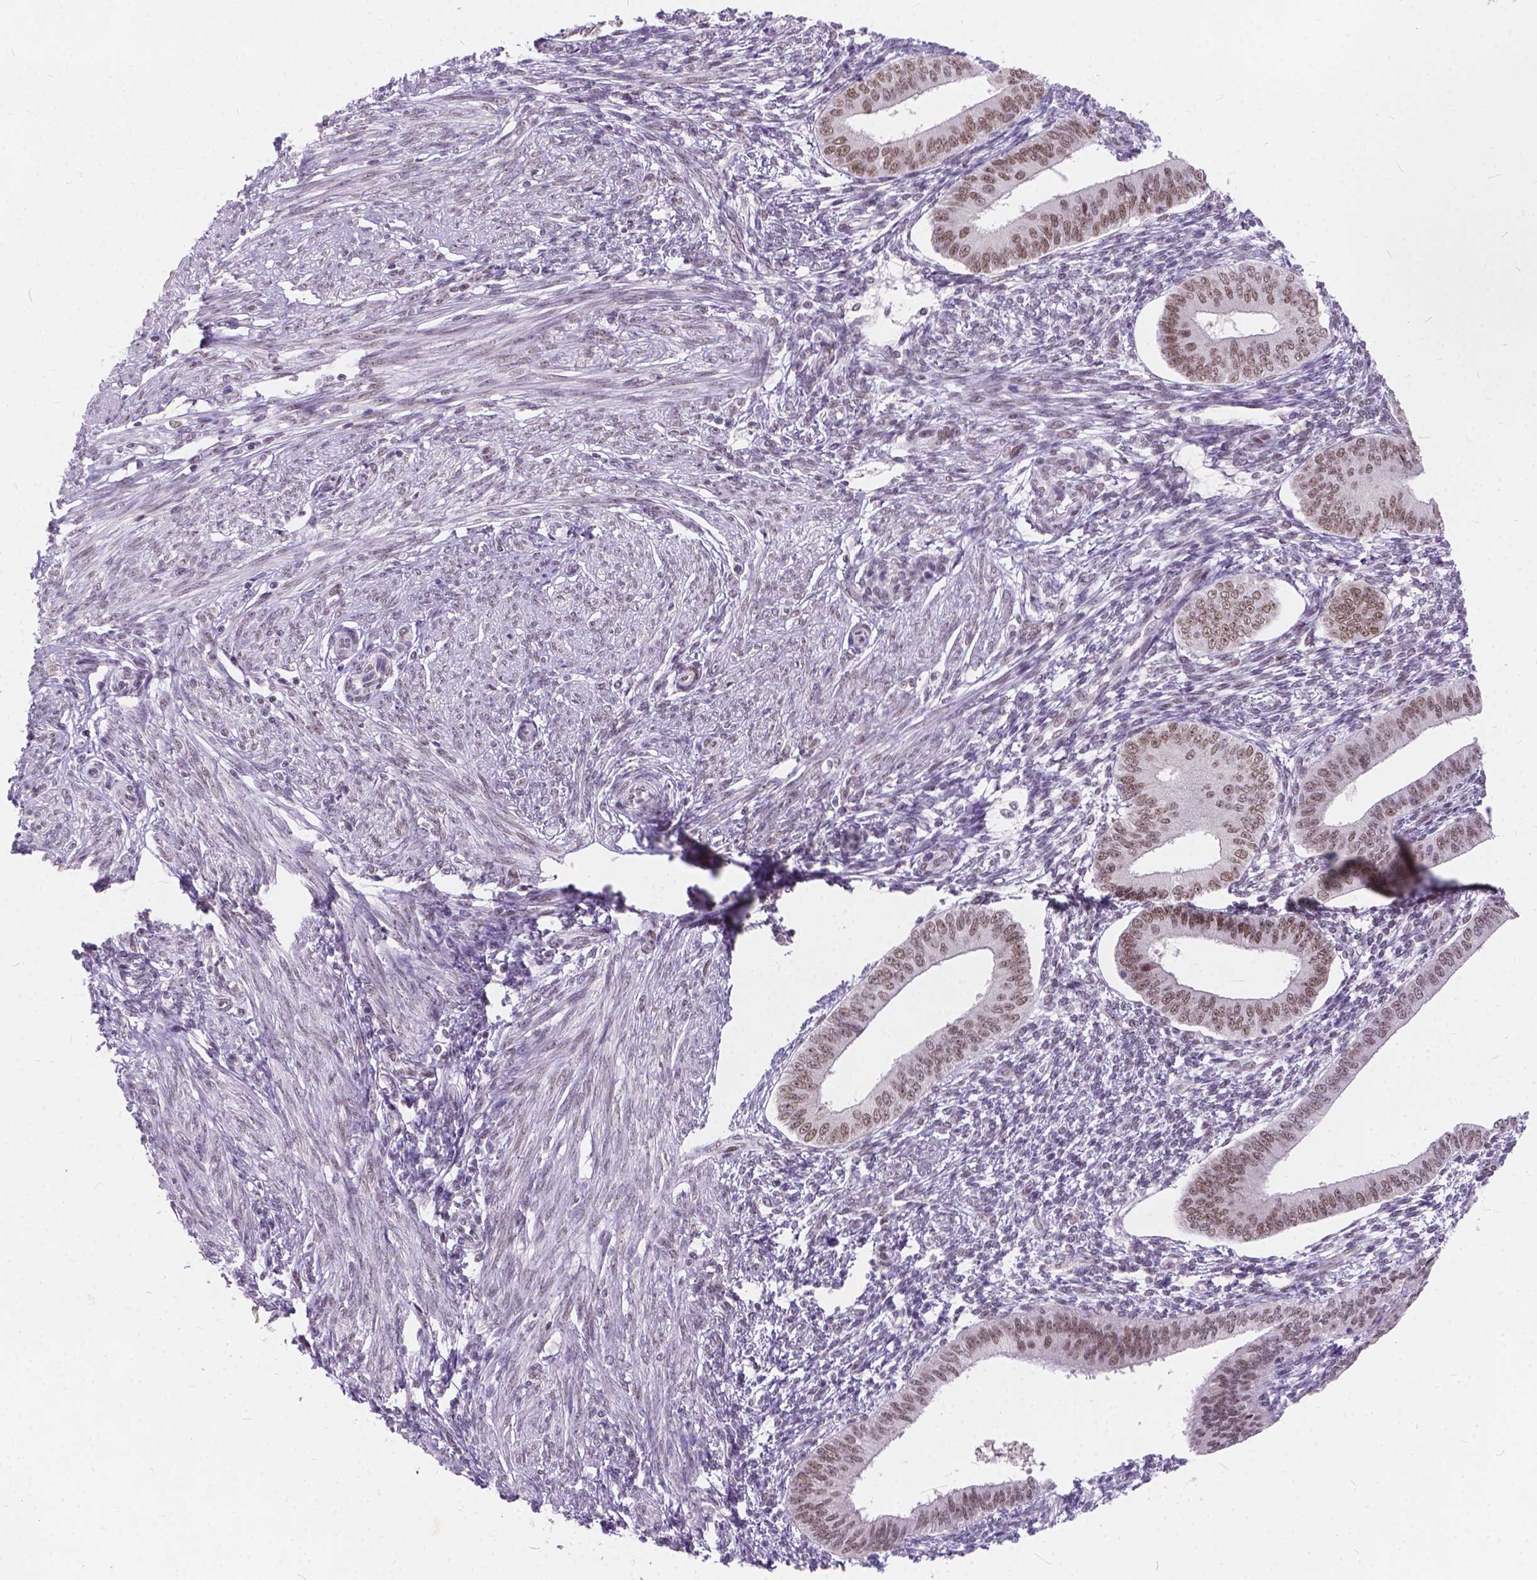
{"staining": {"intensity": "weak", "quantity": ">75%", "location": "nuclear"}, "tissue": "endometrium", "cell_type": "Cells in endometrial stroma", "image_type": "normal", "snomed": [{"axis": "morphology", "description": "Normal tissue, NOS"}, {"axis": "topography", "description": "Endometrium"}], "caption": "A high-resolution photomicrograph shows immunohistochemistry (IHC) staining of benign endometrium, which reveals weak nuclear staining in approximately >75% of cells in endometrial stroma. (DAB (3,3'-diaminobenzidine) = brown stain, brightfield microscopy at high magnification).", "gene": "FAM53A", "patient": {"sex": "female", "age": 42}}